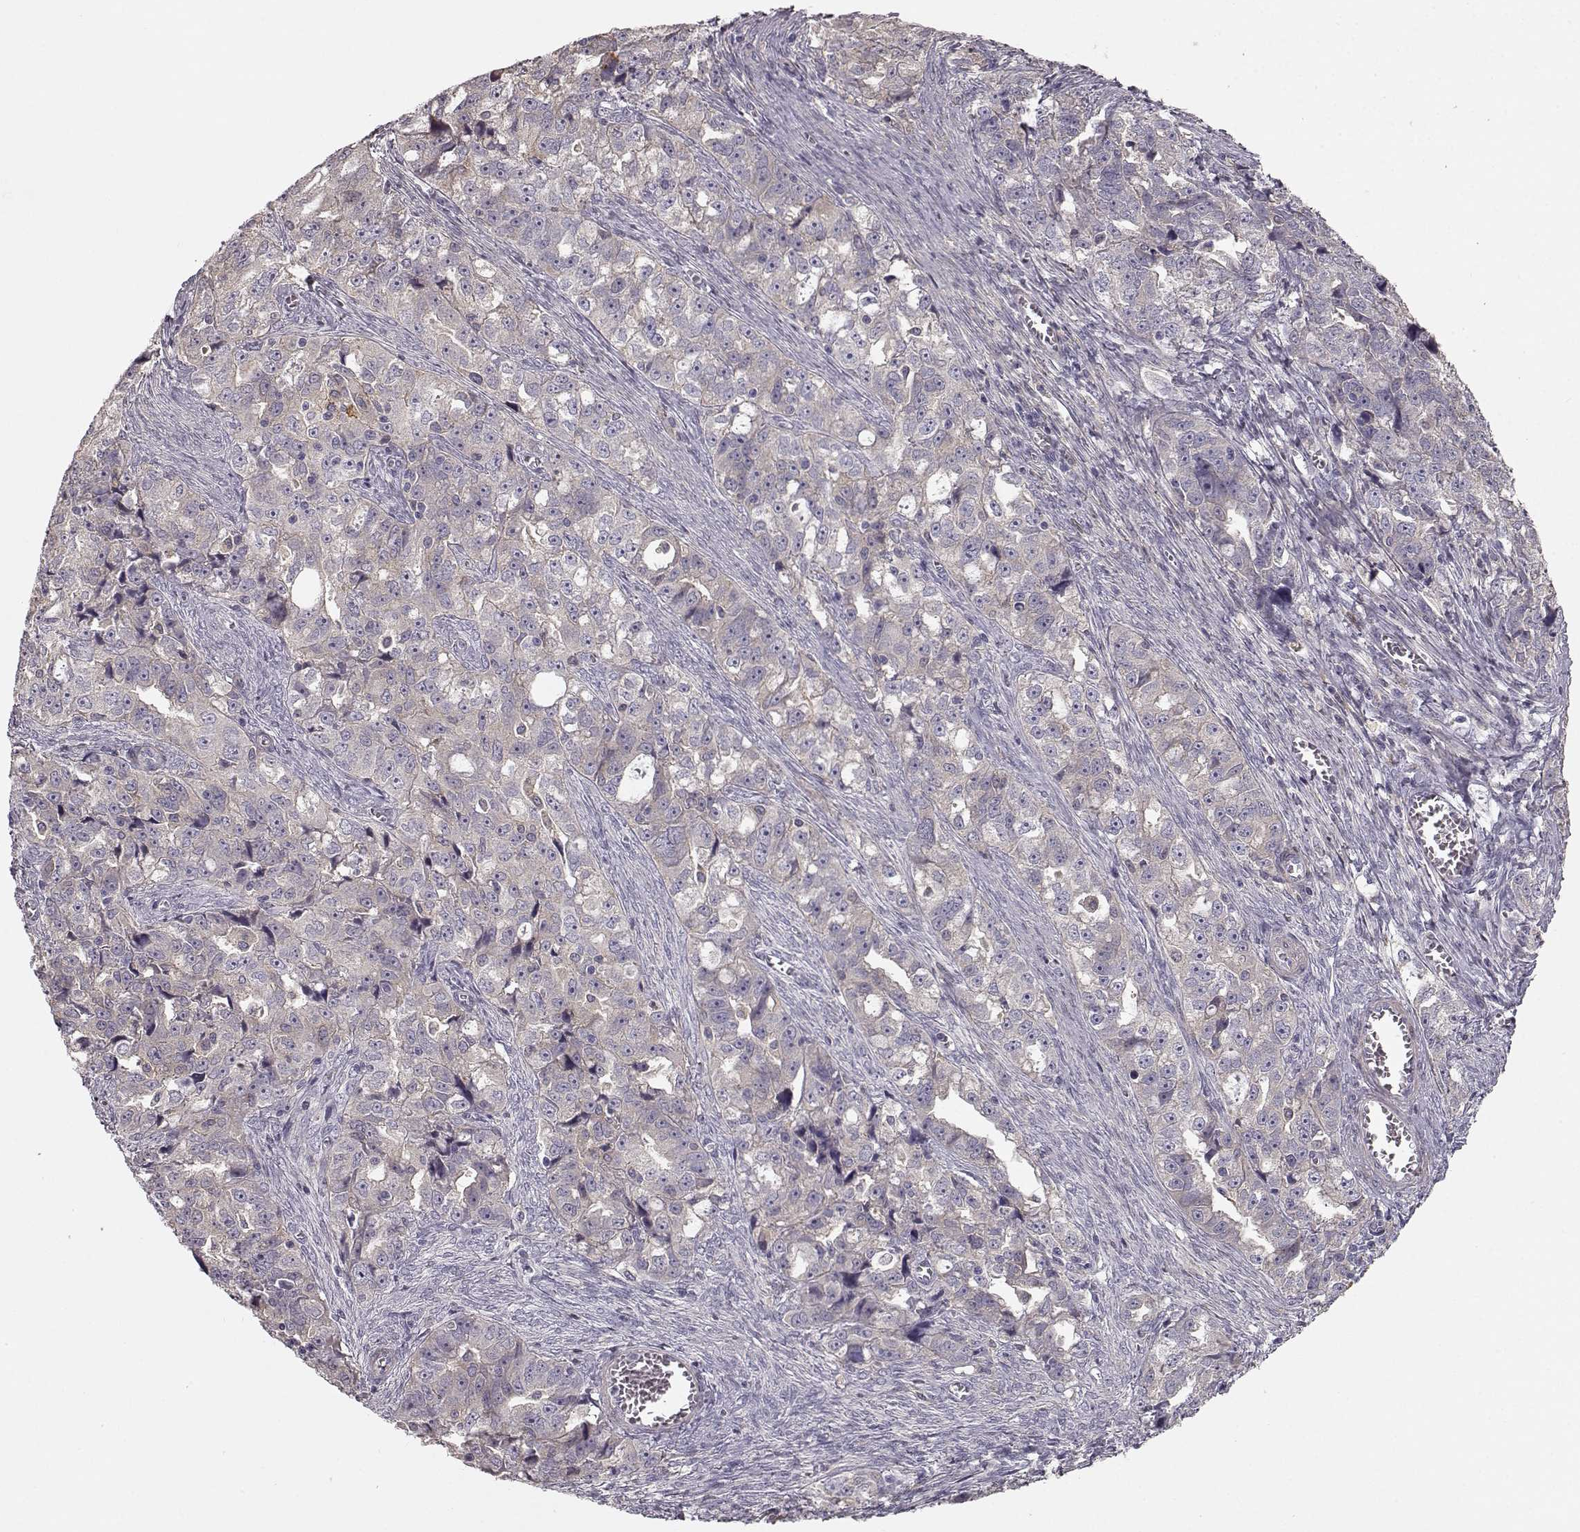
{"staining": {"intensity": "weak", "quantity": "25%-75%", "location": "cytoplasmic/membranous"}, "tissue": "ovarian cancer", "cell_type": "Tumor cells", "image_type": "cancer", "snomed": [{"axis": "morphology", "description": "Cystadenocarcinoma, serous, NOS"}, {"axis": "topography", "description": "Ovary"}], "caption": "A brown stain highlights weak cytoplasmic/membranous positivity of a protein in ovarian cancer tumor cells.", "gene": "GPR50", "patient": {"sex": "female", "age": 51}}